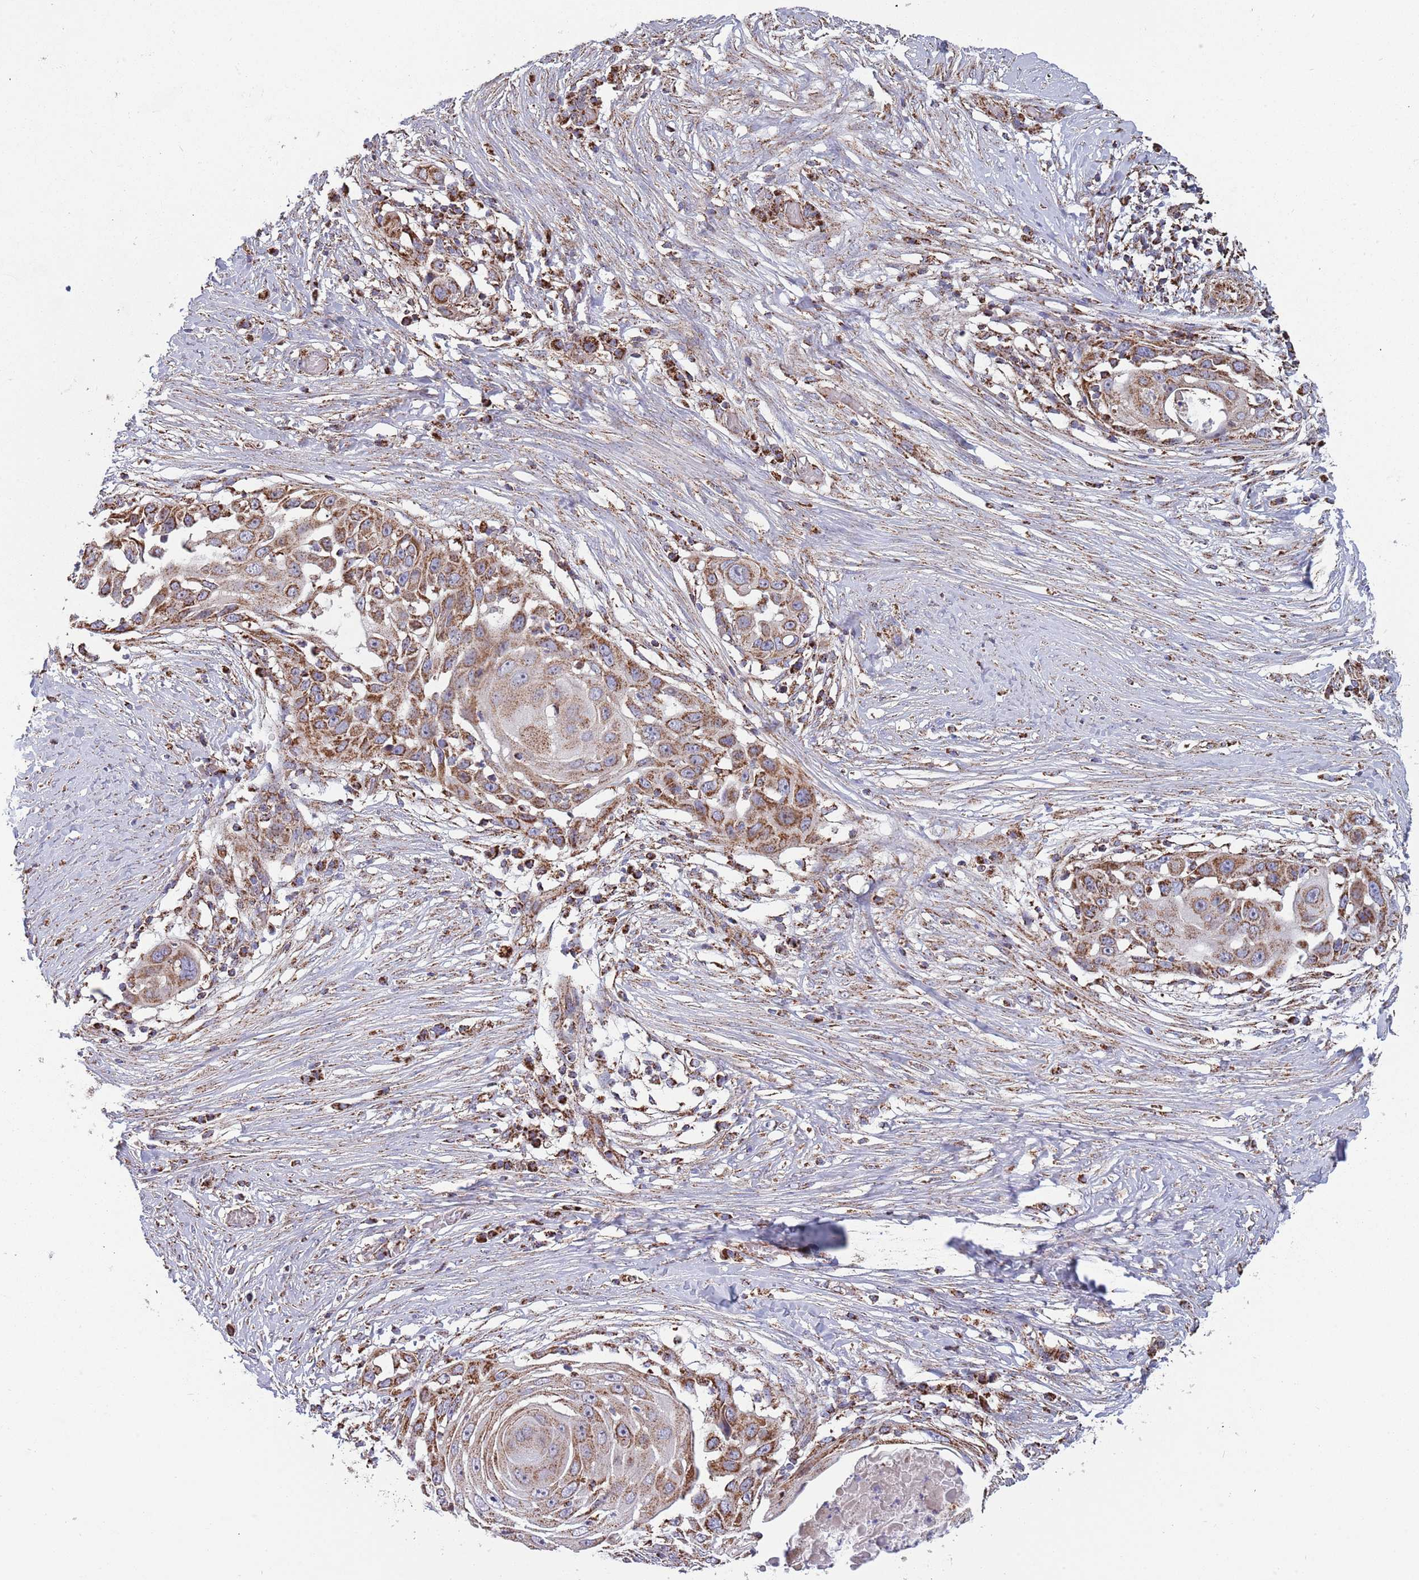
{"staining": {"intensity": "moderate", "quantity": ">75%", "location": "cytoplasmic/membranous"}, "tissue": "skin cancer", "cell_type": "Tumor cells", "image_type": "cancer", "snomed": [{"axis": "morphology", "description": "Squamous cell carcinoma, NOS"}, {"axis": "topography", "description": "Skin"}], "caption": "Immunohistochemistry (DAB) staining of skin cancer exhibits moderate cytoplasmic/membranous protein staining in about >75% of tumor cells.", "gene": "VPS16", "patient": {"sex": "female", "age": 44}}